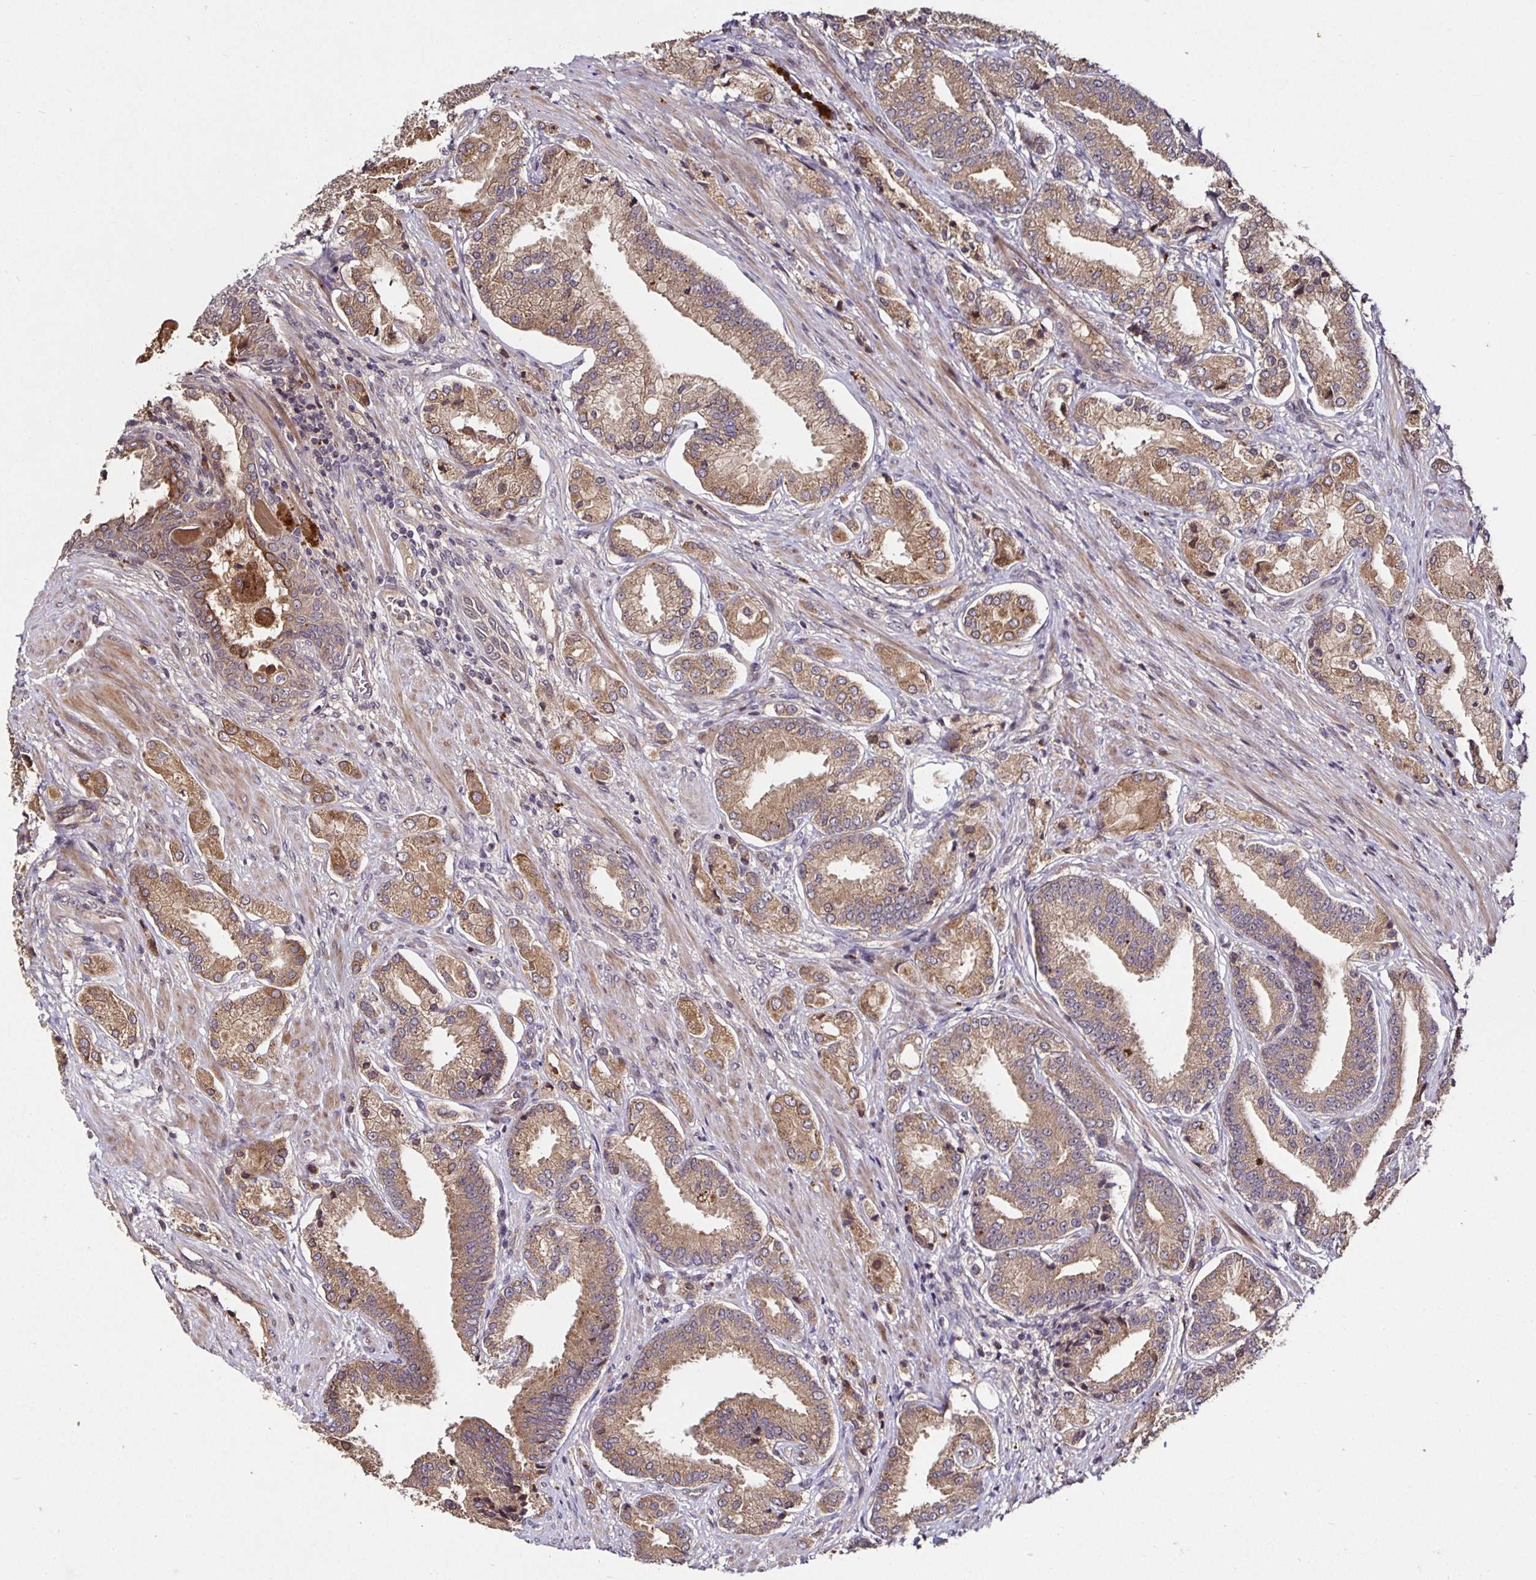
{"staining": {"intensity": "moderate", "quantity": ">75%", "location": "cytoplasmic/membranous"}, "tissue": "prostate cancer", "cell_type": "Tumor cells", "image_type": "cancer", "snomed": [{"axis": "morphology", "description": "Adenocarcinoma, High grade"}, {"axis": "topography", "description": "Prostate and seminal vesicle, NOS"}], "caption": "Prostate cancer stained with DAB (3,3'-diaminobenzidine) immunohistochemistry demonstrates medium levels of moderate cytoplasmic/membranous staining in approximately >75% of tumor cells.", "gene": "SMYD3", "patient": {"sex": "male", "age": 61}}